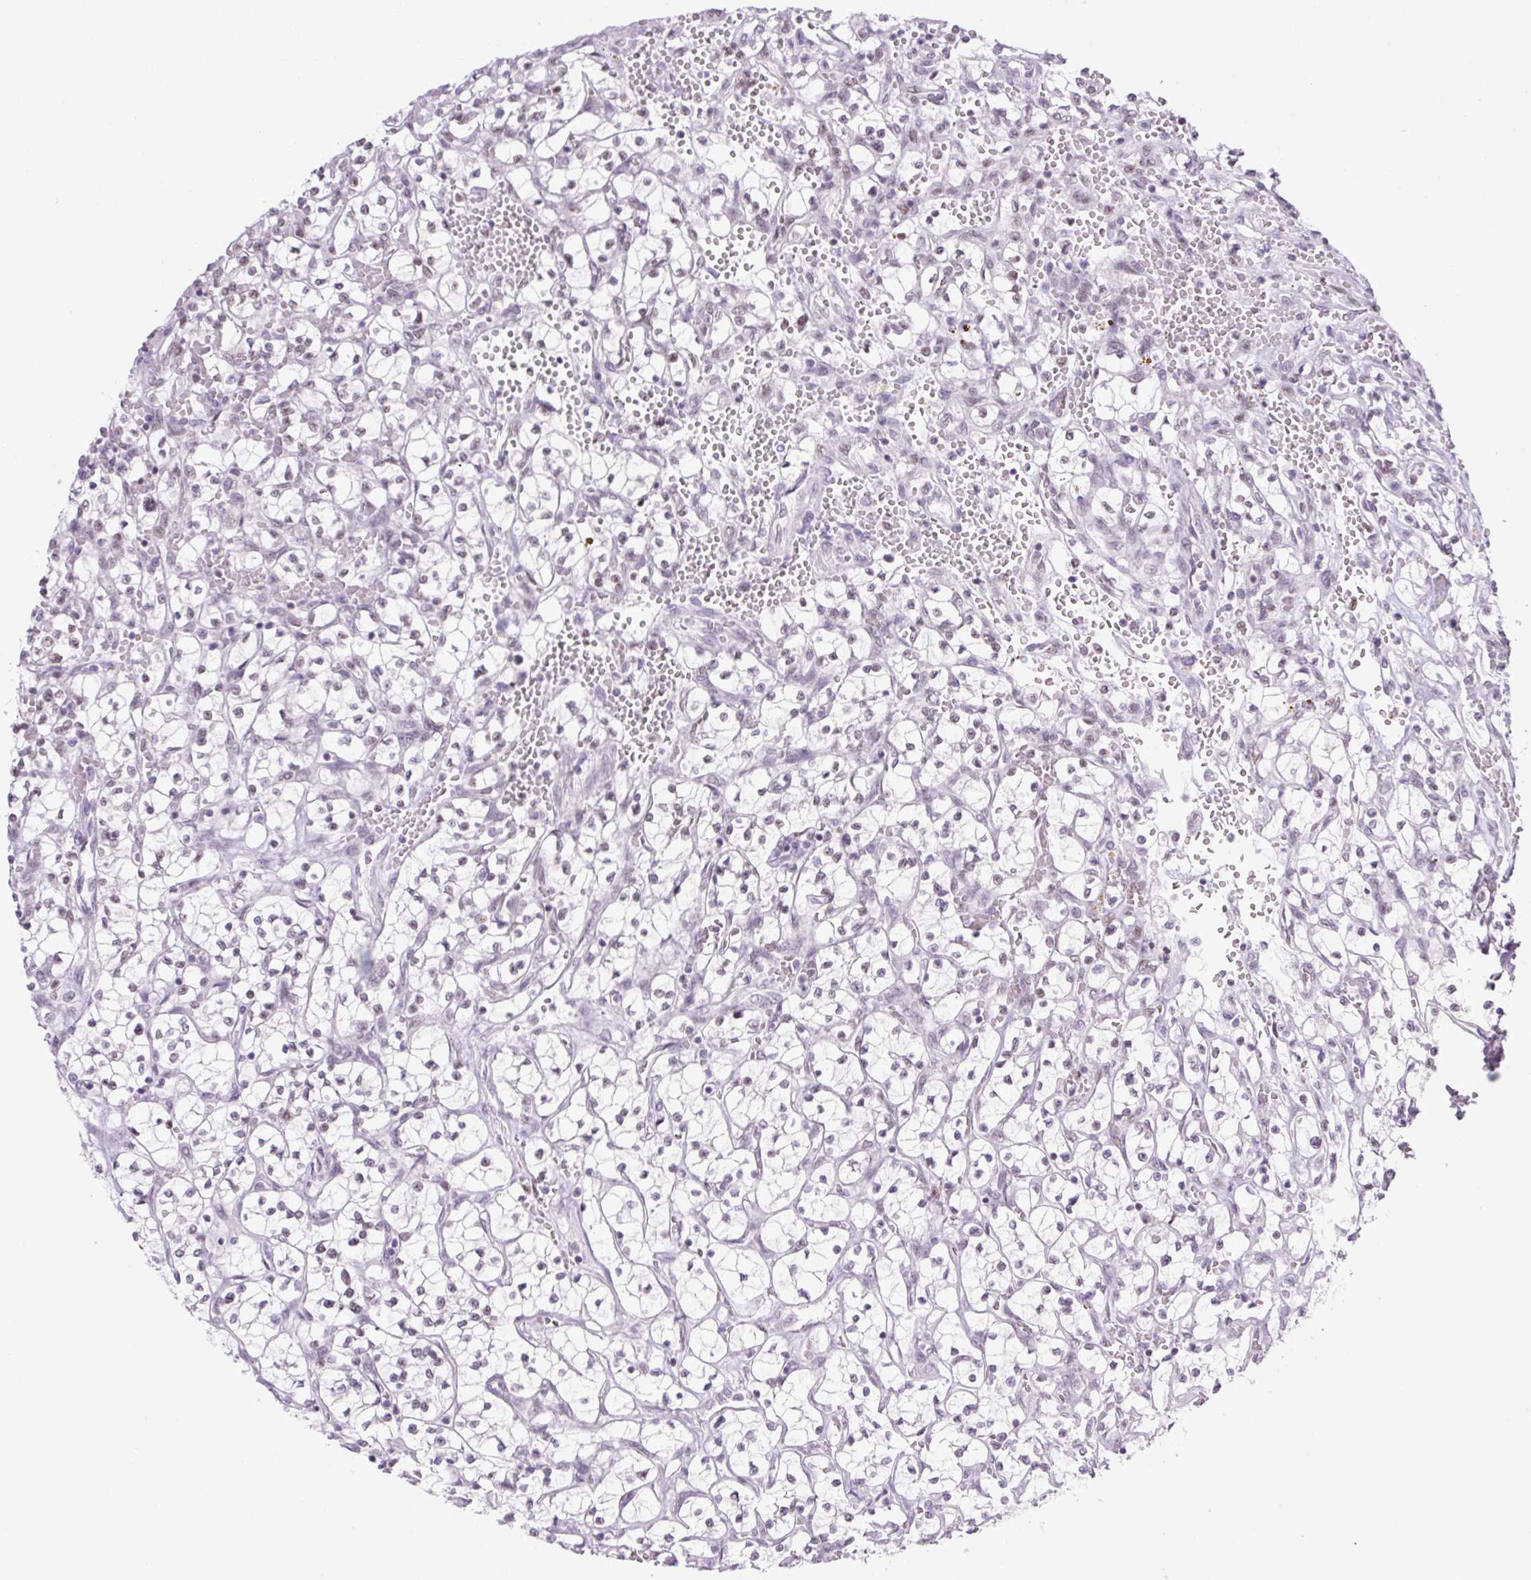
{"staining": {"intensity": "negative", "quantity": "none", "location": "none"}, "tissue": "renal cancer", "cell_type": "Tumor cells", "image_type": "cancer", "snomed": [{"axis": "morphology", "description": "Adenocarcinoma, NOS"}, {"axis": "topography", "description": "Kidney"}], "caption": "Photomicrograph shows no protein staining in tumor cells of renal cancer (adenocarcinoma) tissue.", "gene": "TLE3", "patient": {"sex": "female", "age": 64}}